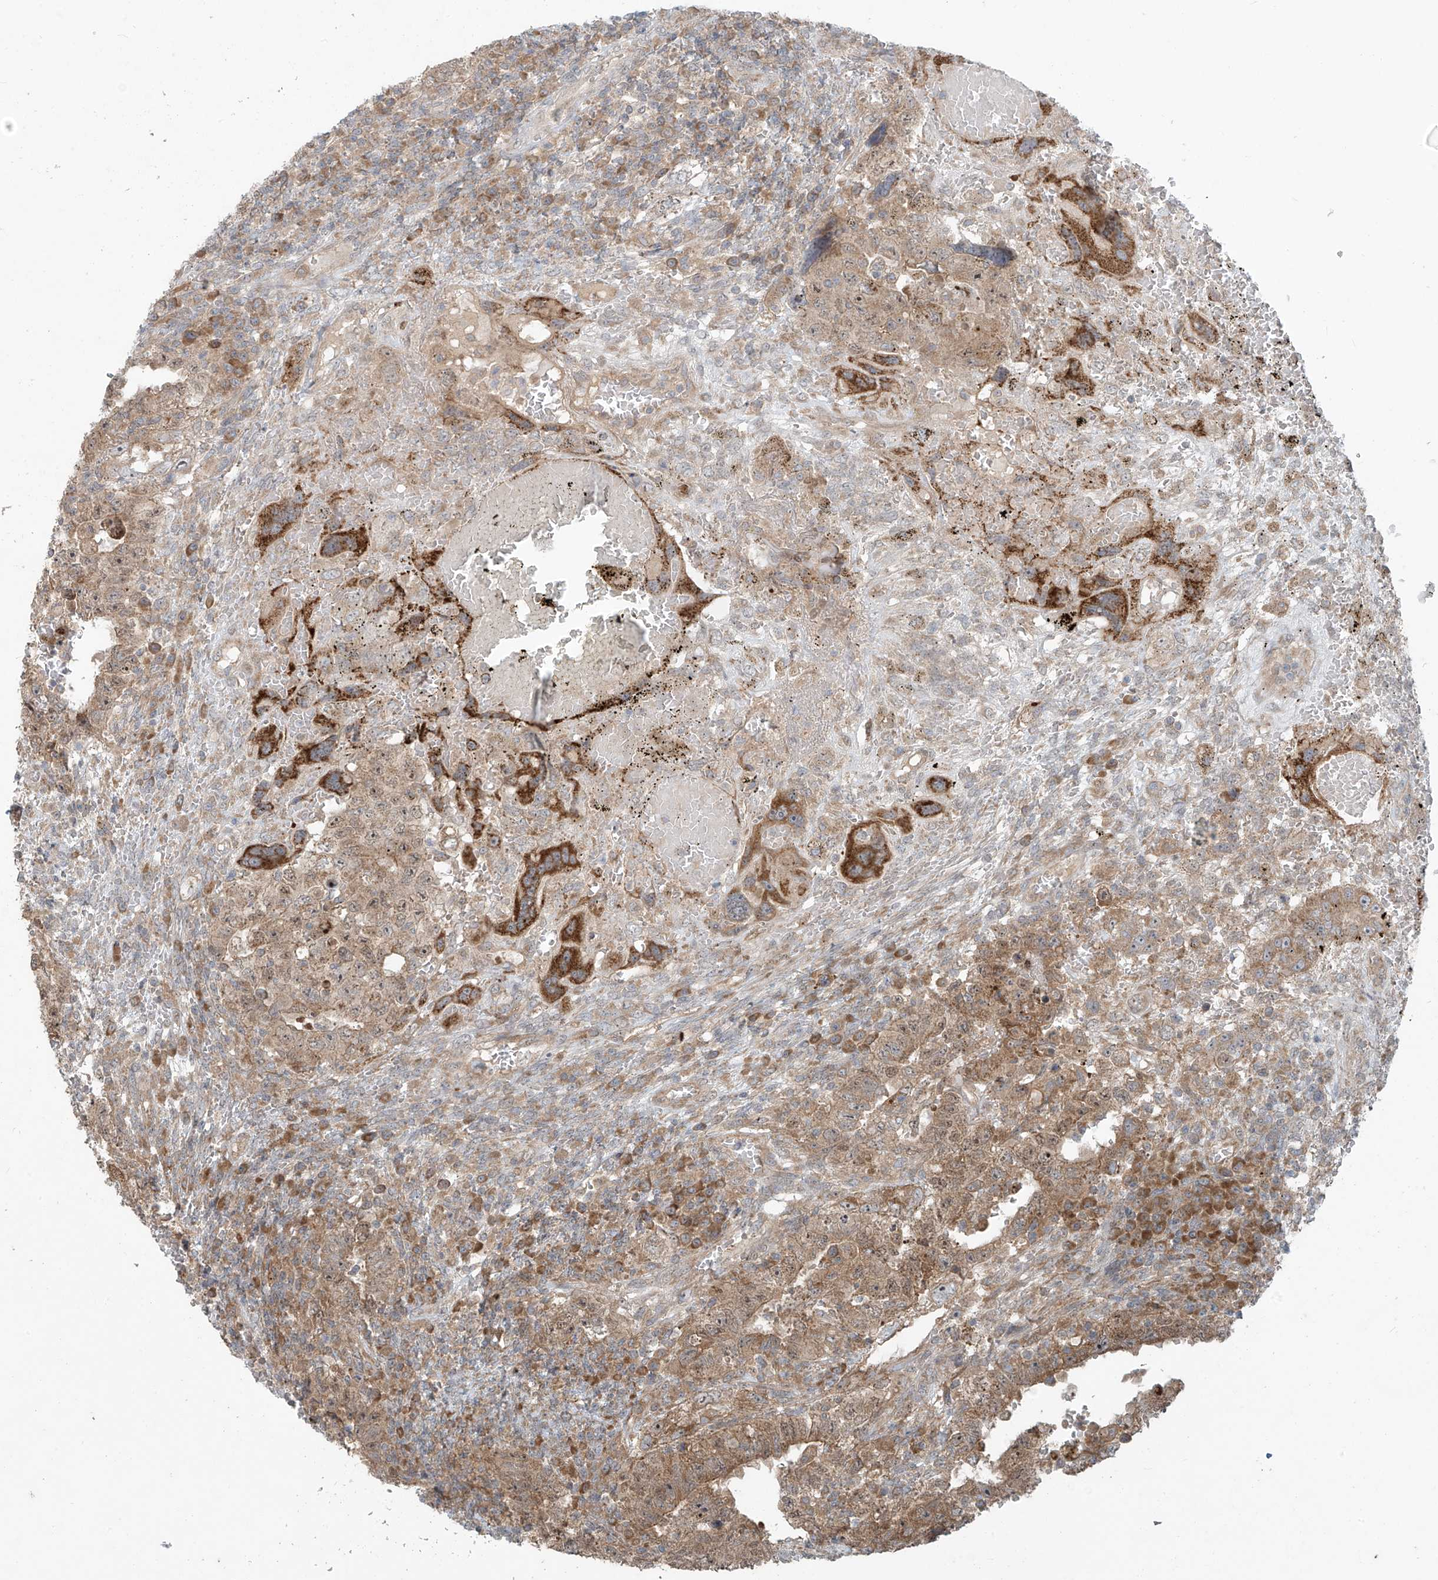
{"staining": {"intensity": "moderate", "quantity": ">75%", "location": "cytoplasmic/membranous"}, "tissue": "testis cancer", "cell_type": "Tumor cells", "image_type": "cancer", "snomed": [{"axis": "morphology", "description": "Carcinoma, Embryonal, NOS"}, {"axis": "topography", "description": "Testis"}], "caption": "Protein expression analysis of human testis embryonal carcinoma reveals moderate cytoplasmic/membranous staining in approximately >75% of tumor cells.", "gene": "KATNIP", "patient": {"sex": "male", "age": 26}}